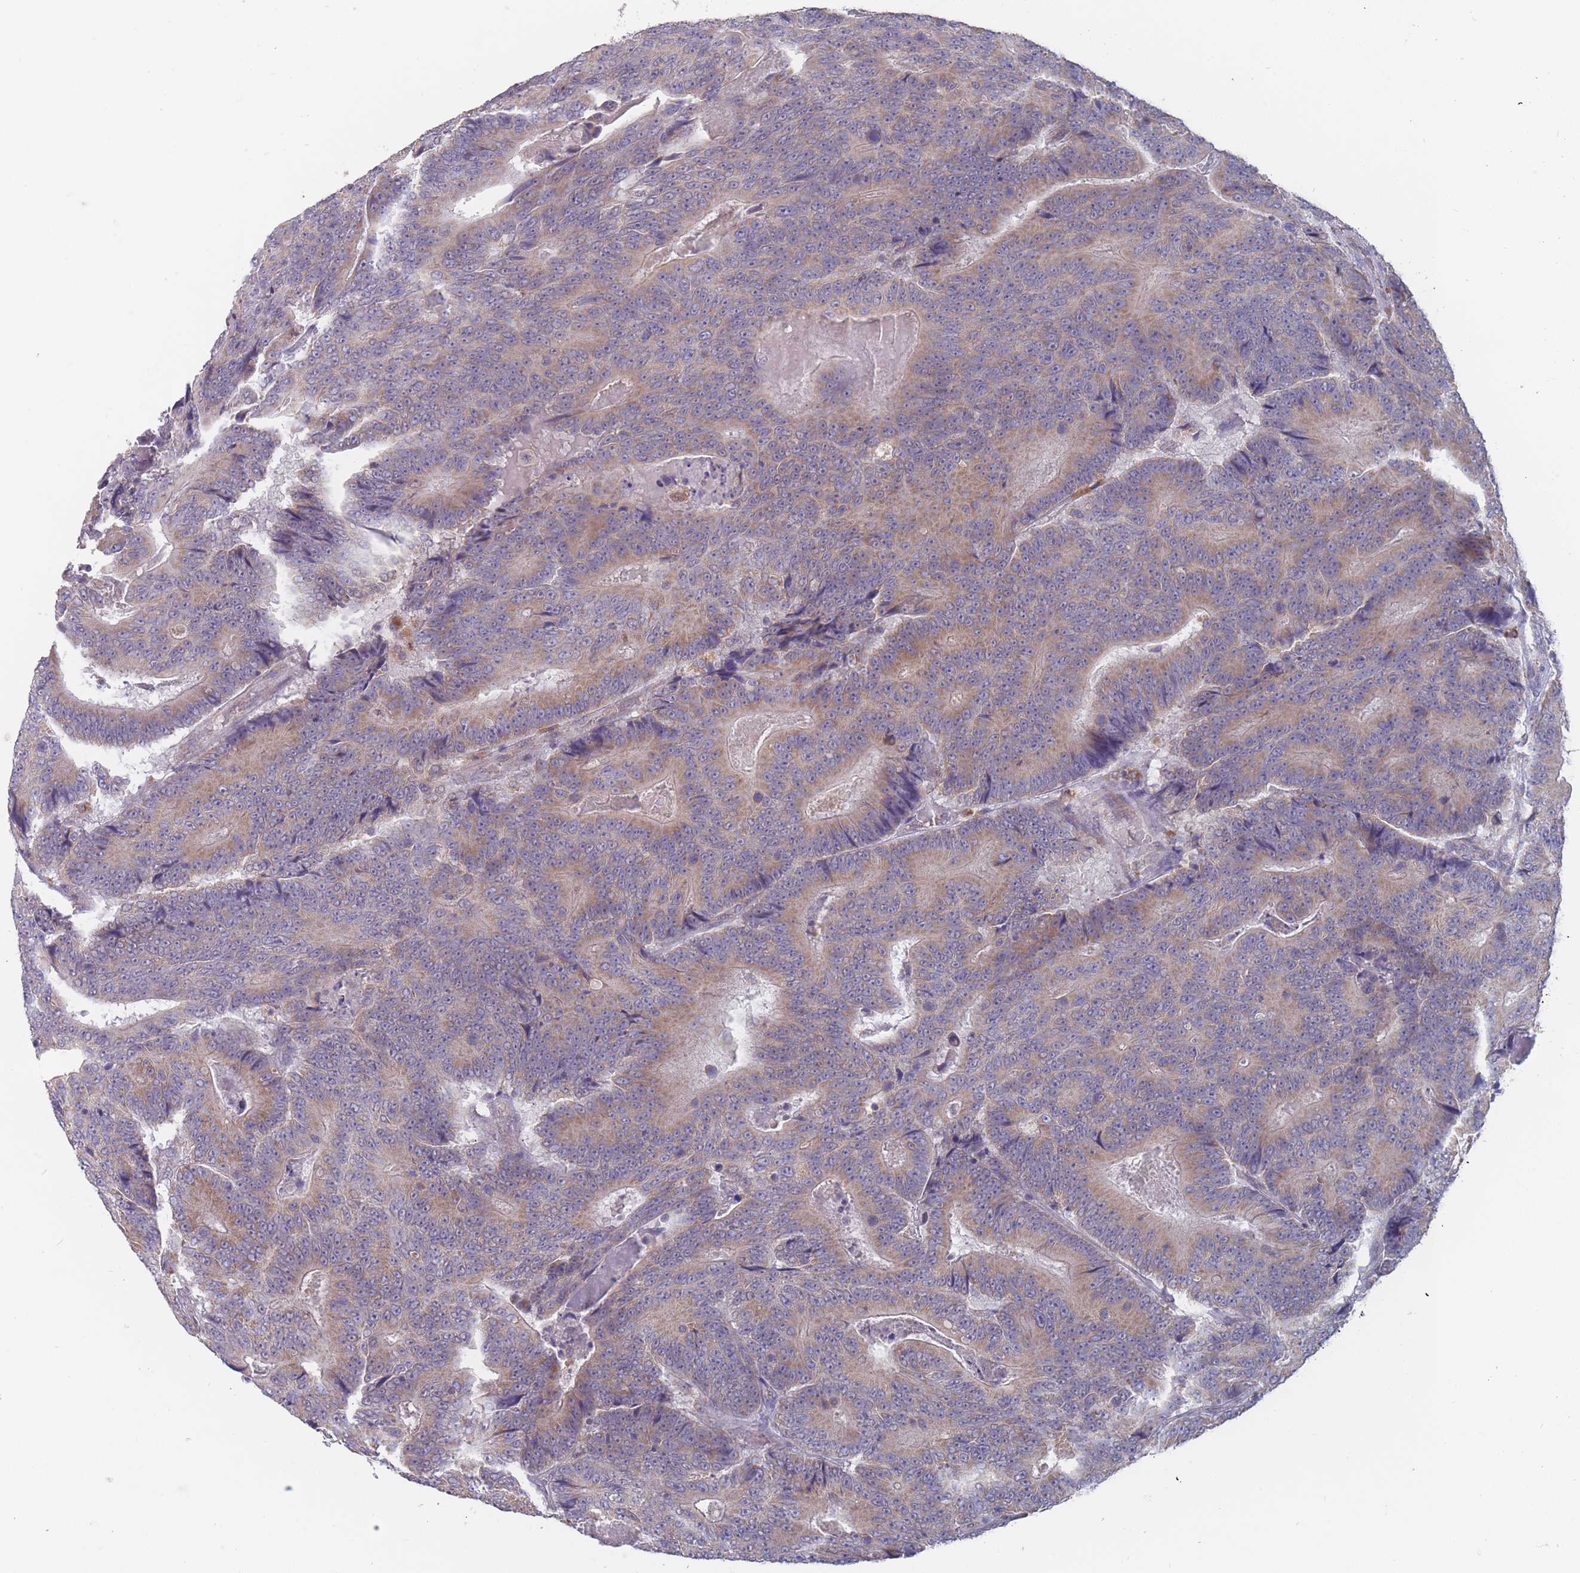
{"staining": {"intensity": "moderate", "quantity": "25%-75%", "location": "cytoplasmic/membranous"}, "tissue": "colorectal cancer", "cell_type": "Tumor cells", "image_type": "cancer", "snomed": [{"axis": "morphology", "description": "Adenocarcinoma, NOS"}, {"axis": "topography", "description": "Colon"}], "caption": "Moderate cytoplasmic/membranous positivity for a protein is seen in about 25%-75% of tumor cells of colorectal adenocarcinoma using immunohistochemistry.", "gene": "PEX7", "patient": {"sex": "male", "age": 83}}